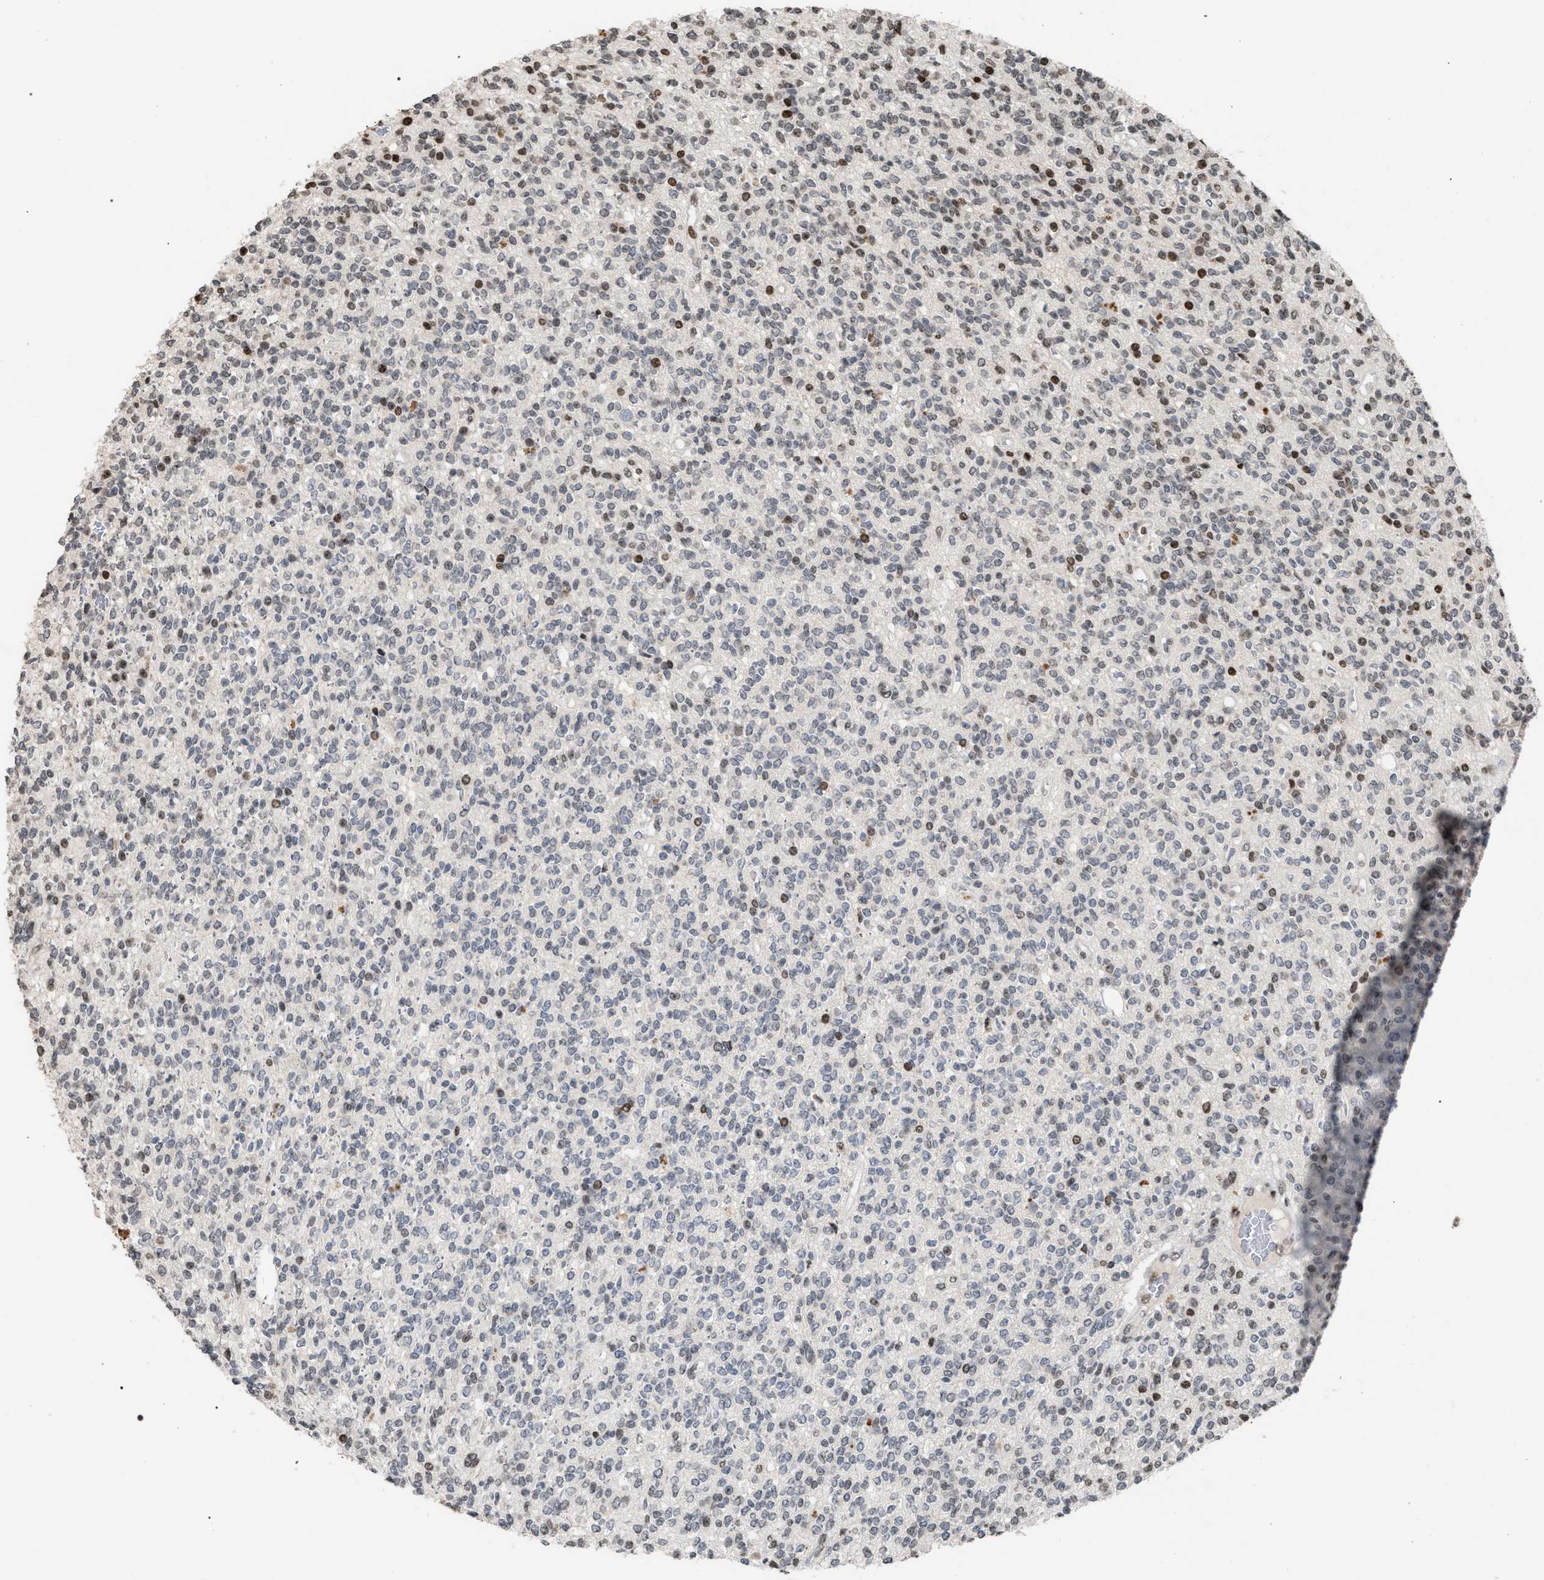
{"staining": {"intensity": "moderate", "quantity": "<25%", "location": "nuclear"}, "tissue": "glioma", "cell_type": "Tumor cells", "image_type": "cancer", "snomed": [{"axis": "morphology", "description": "Glioma, malignant, High grade"}, {"axis": "topography", "description": "Brain"}], "caption": "Tumor cells reveal low levels of moderate nuclear expression in approximately <25% of cells in human glioma.", "gene": "FOXD3", "patient": {"sex": "male", "age": 34}}